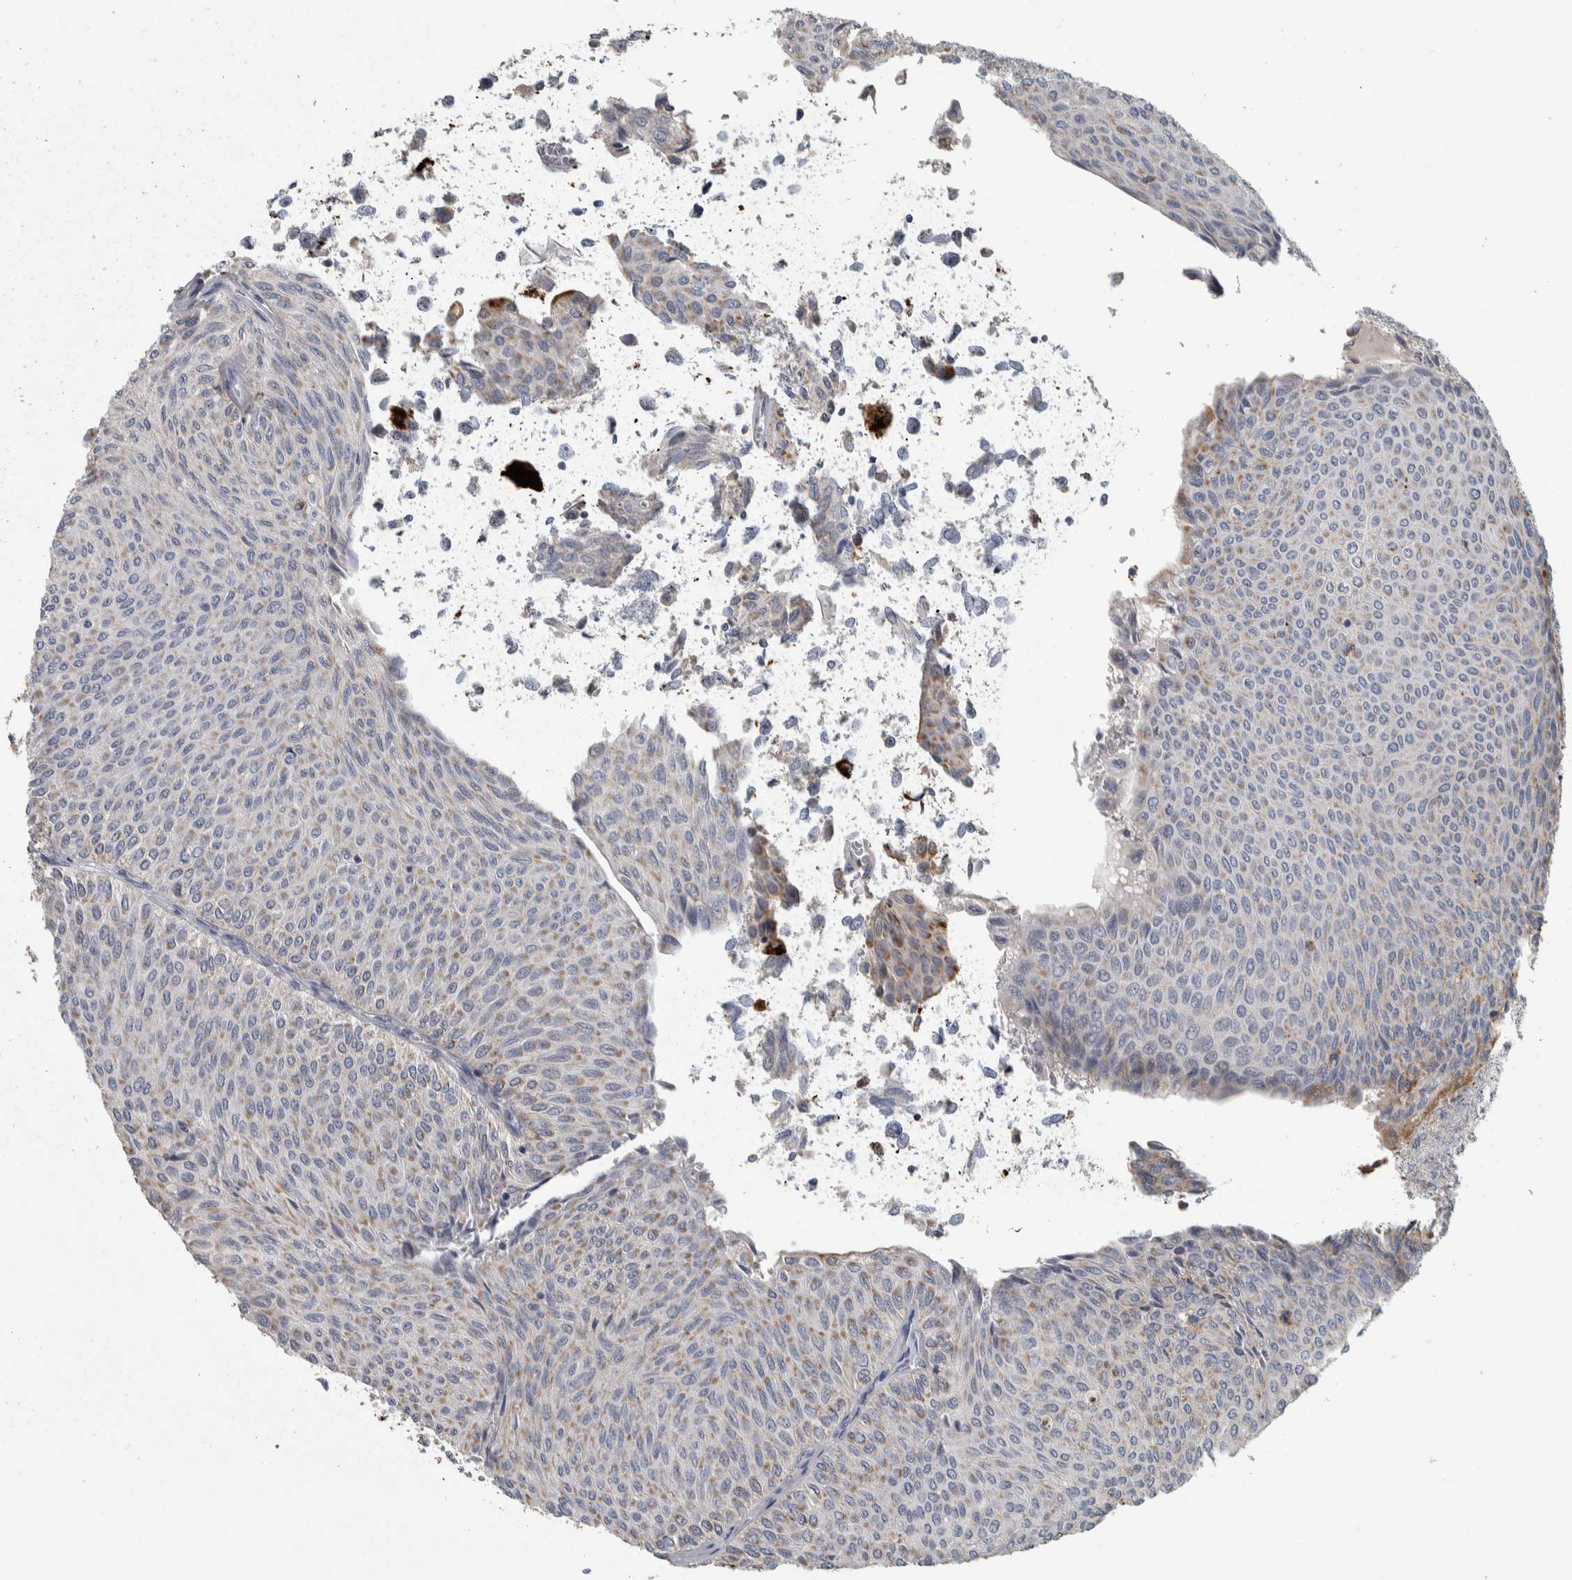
{"staining": {"intensity": "weak", "quantity": ">75%", "location": "cytoplasmic/membranous"}, "tissue": "urothelial cancer", "cell_type": "Tumor cells", "image_type": "cancer", "snomed": [{"axis": "morphology", "description": "Urothelial carcinoma, Low grade"}, {"axis": "topography", "description": "Urinary bladder"}], "caption": "Brown immunohistochemical staining in human low-grade urothelial carcinoma reveals weak cytoplasmic/membranous expression in approximately >75% of tumor cells.", "gene": "FAM78A", "patient": {"sex": "male", "age": 78}}